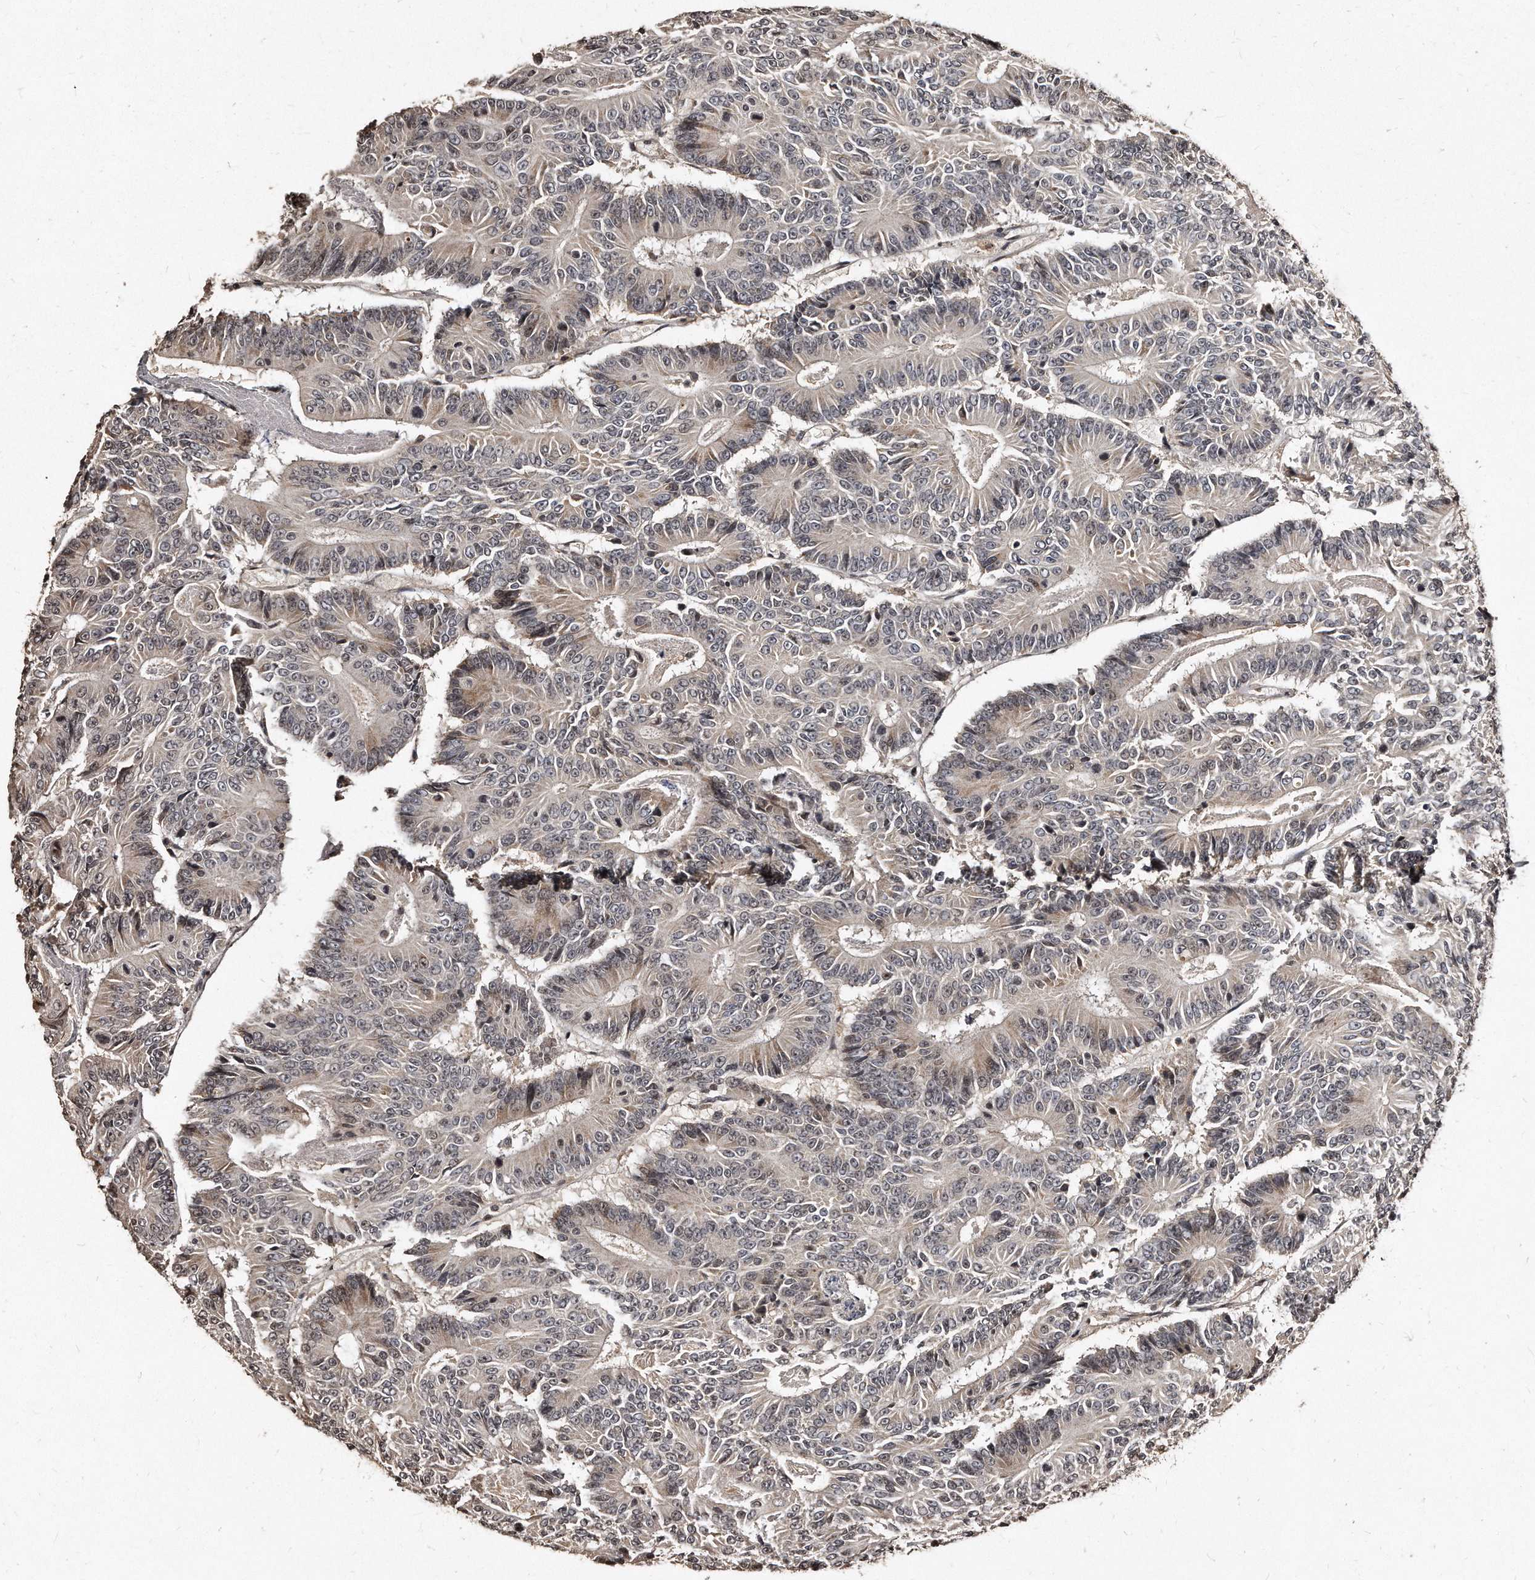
{"staining": {"intensity": "weak", "quantity": "<25%", "location": "cytoplasmic/membranous,nuclear"}, "tissue": "colorectal cancer", "cell_type": "Tumor cells", "image_type": "cancer", "snomed": [{"axis": "morphology", "description": "Adenocarcinoma, NOS"}, {"axis": "topography", "description": "Colon"}], "caption": "A high-resolution micrograph shows immunohistochemistry staining of adenocarcinoma (colorectal), which displays no significant expression in tumor cells. (DAB (3,3'-diaminobenzidine) immunohistochemistry (IHC), high magnification).", "gene": "TSHR", "patient": {"sex": "male", "age": 83}}